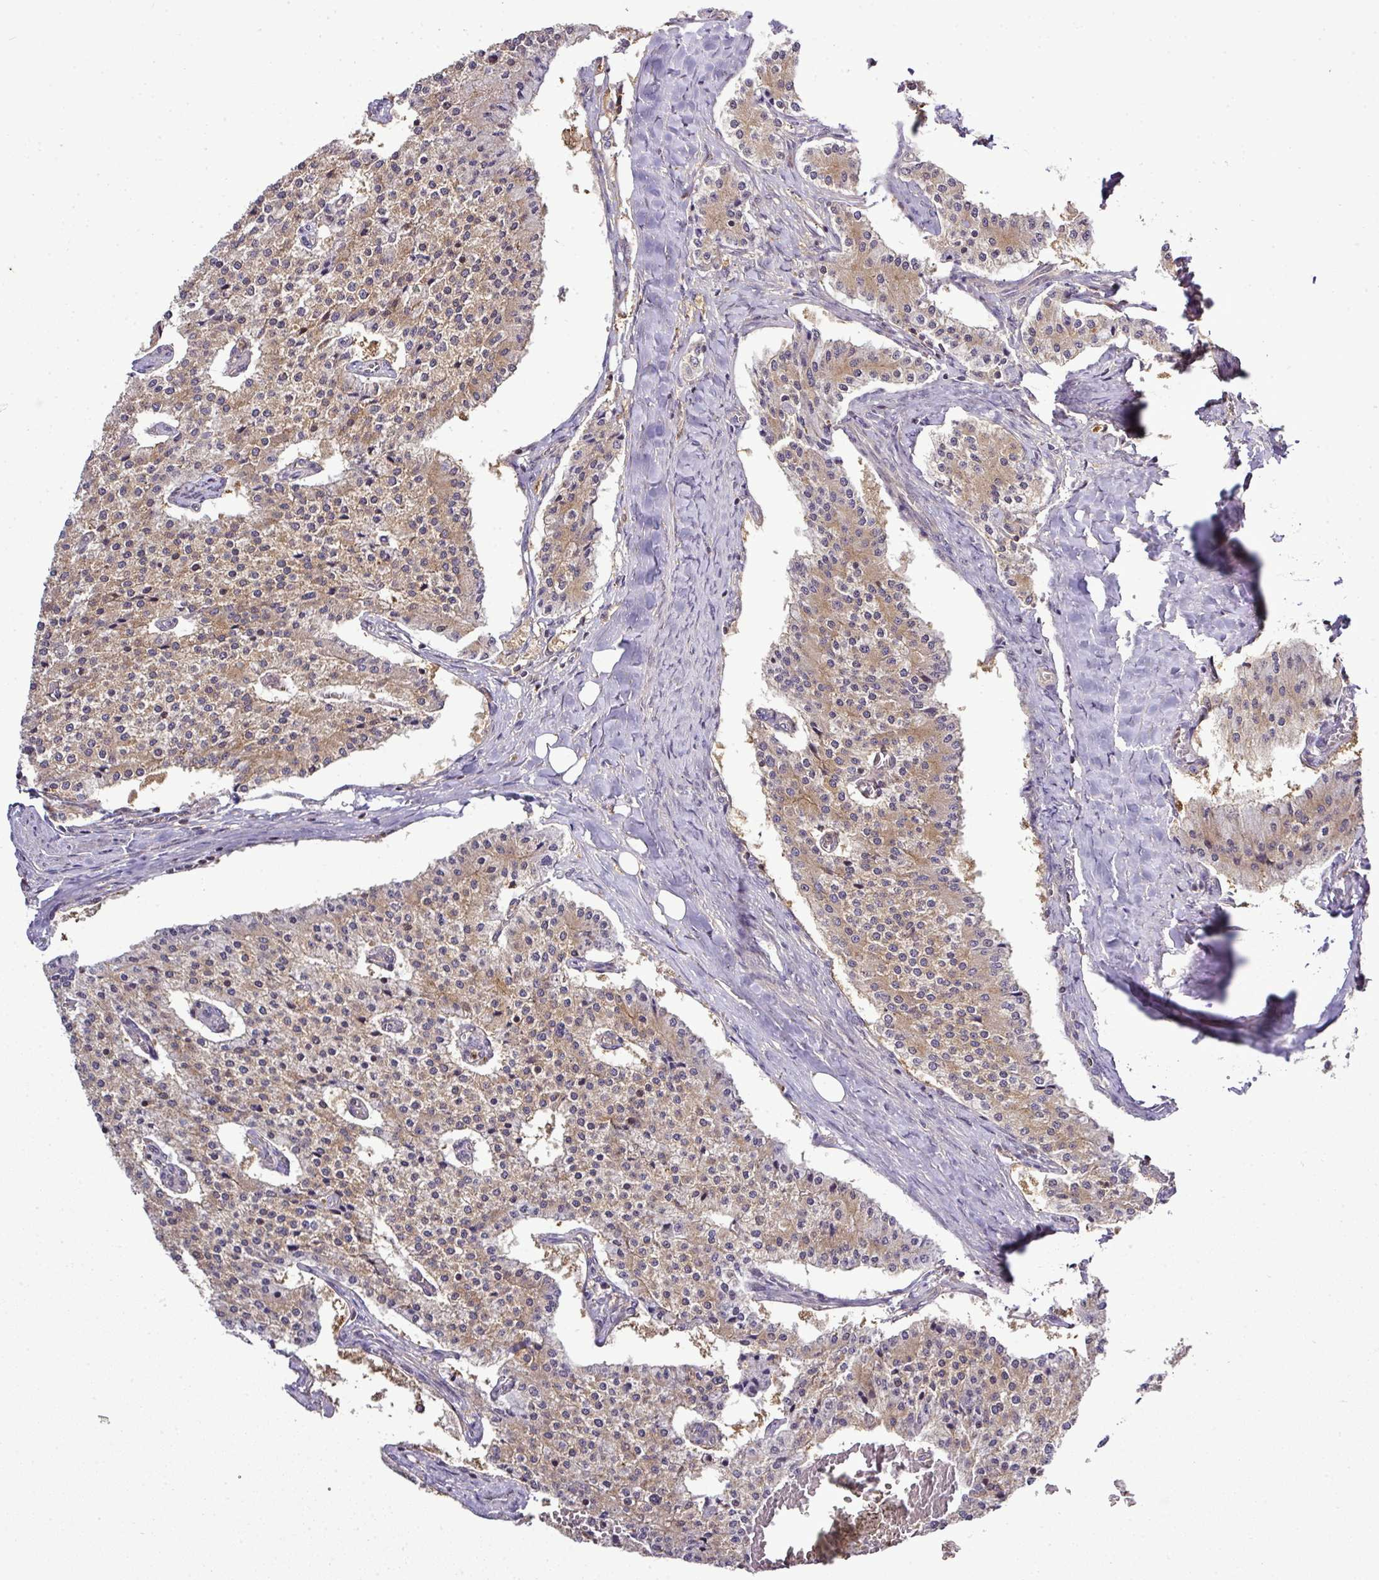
{"staining": {"intensity": "moderate", "quantity": ">75%", "location": "cytoplasmic/membranous"}, "tissue": "carcinoid", "cell_type": "Tumor cells", "image_type": "cancer", "snomed": [{"axis": "morphology", "description": "Carcinoid, malignant, NOS"}, {"axis": "topography", "description": "Colon"}], "caption": "High-magnification brightfield microscopy of carcinoid stained with DAB (brown) and counterstained with hematoxylin (blue). tumor cells exhibit moderate cytoplasmic/membranous positivity is appreciated in approximately>75% of cells. The staining was performed using DAB (3,3'-diaminobenzidine), with brown indicating positive protein expression. Nuclei are stained blue with hematoxylin.", "gene": "TMEM107", "patient": {"sex": "female", "age": 52}}